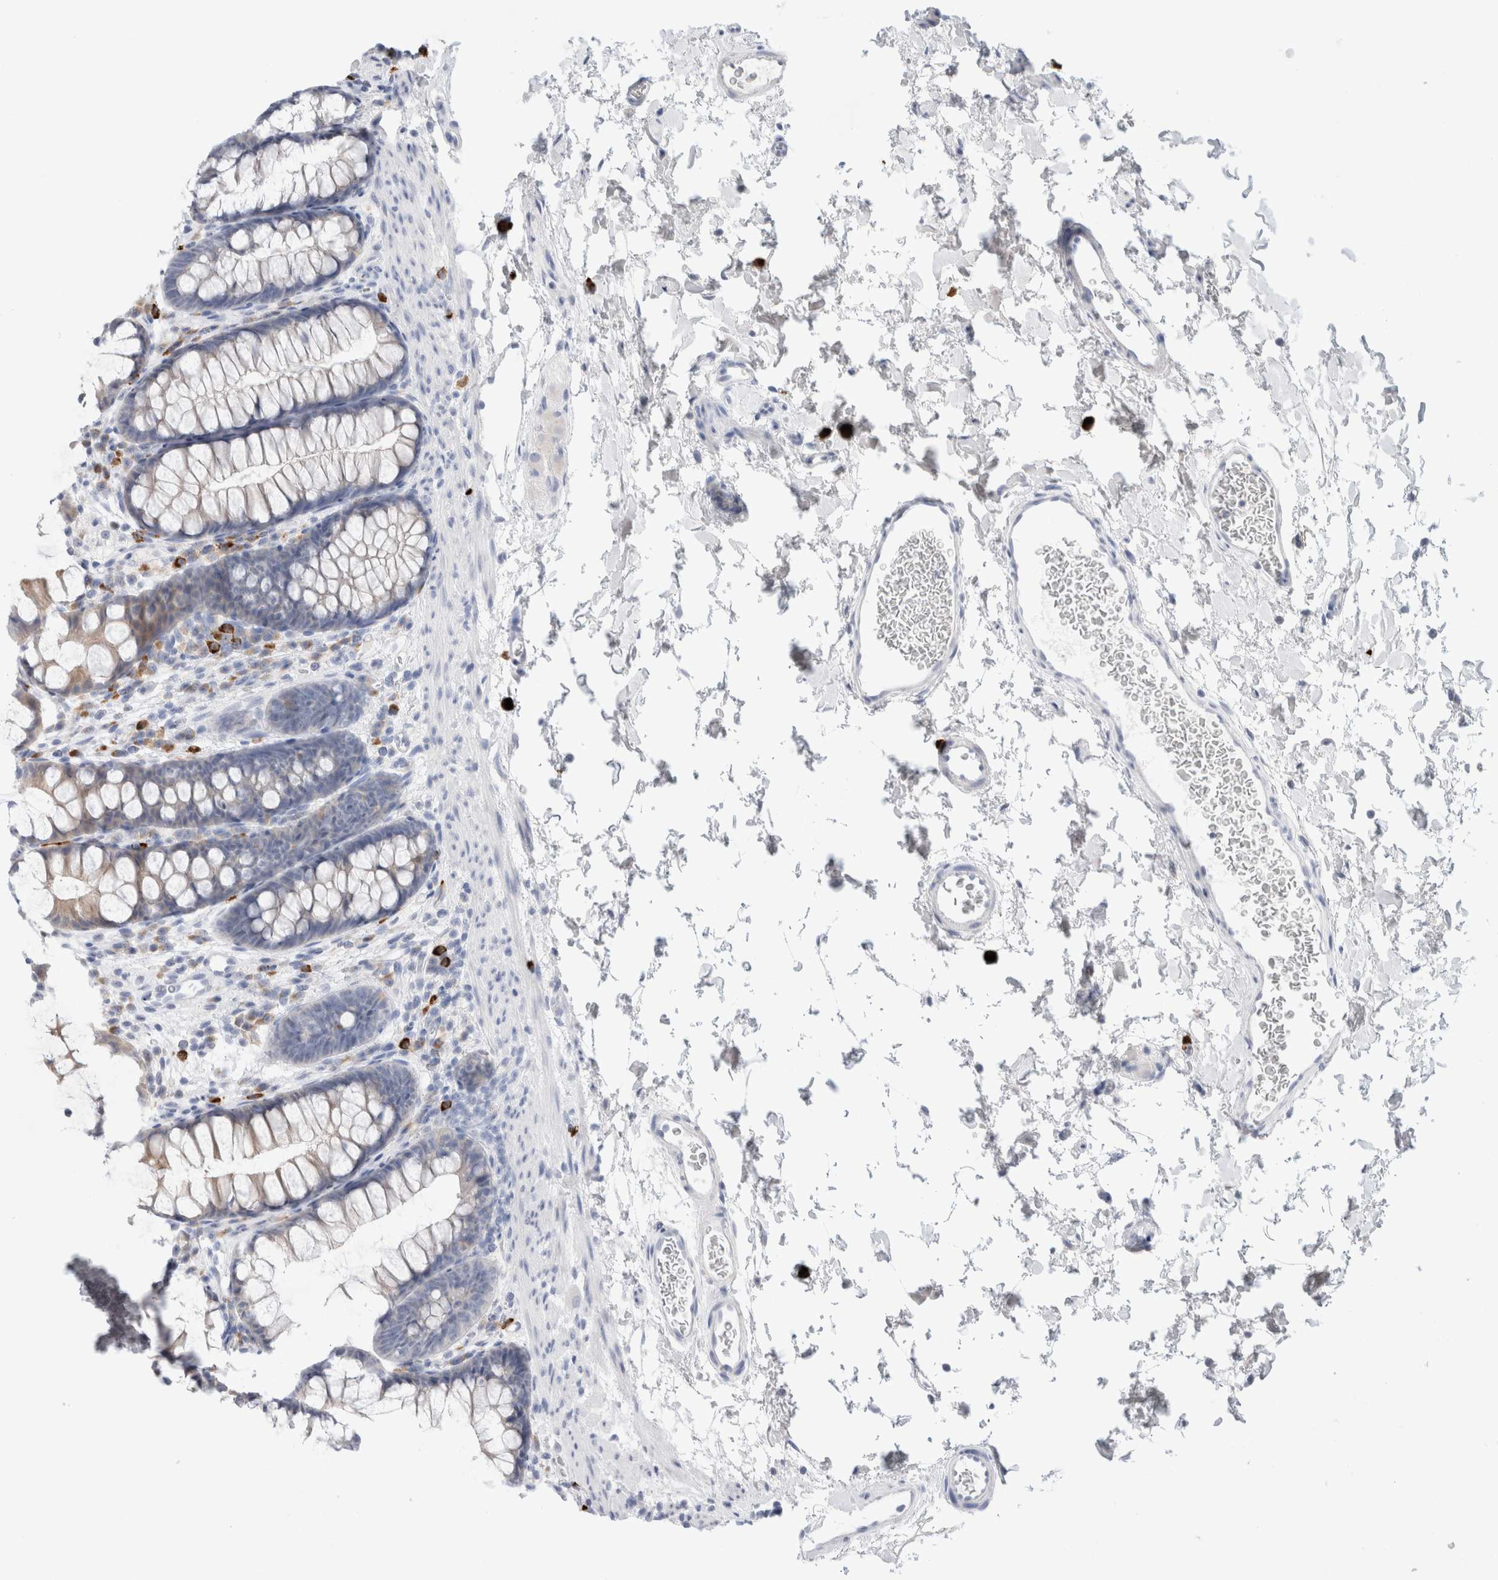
{"staining": {"intensity": "negative", "quantity": "none", "location": "none"}, "tissue": "colon", "cell_type": "Endothelial cells", "image_type": "normal", "snomed": [{"axis": "morphology", "description": "Normal tissue, NOS"}, {"axis": "topography", "description": "Colon"}], "caption": "Endothelial cells show no significant staining in normal colon. (Stains: DAB IHC with hematoxylin counter stain, Microscopy: brightfield microscopy at high magnification).", "gene": "SLC22A12", "patient": {"sex": "female", "age": 62}}